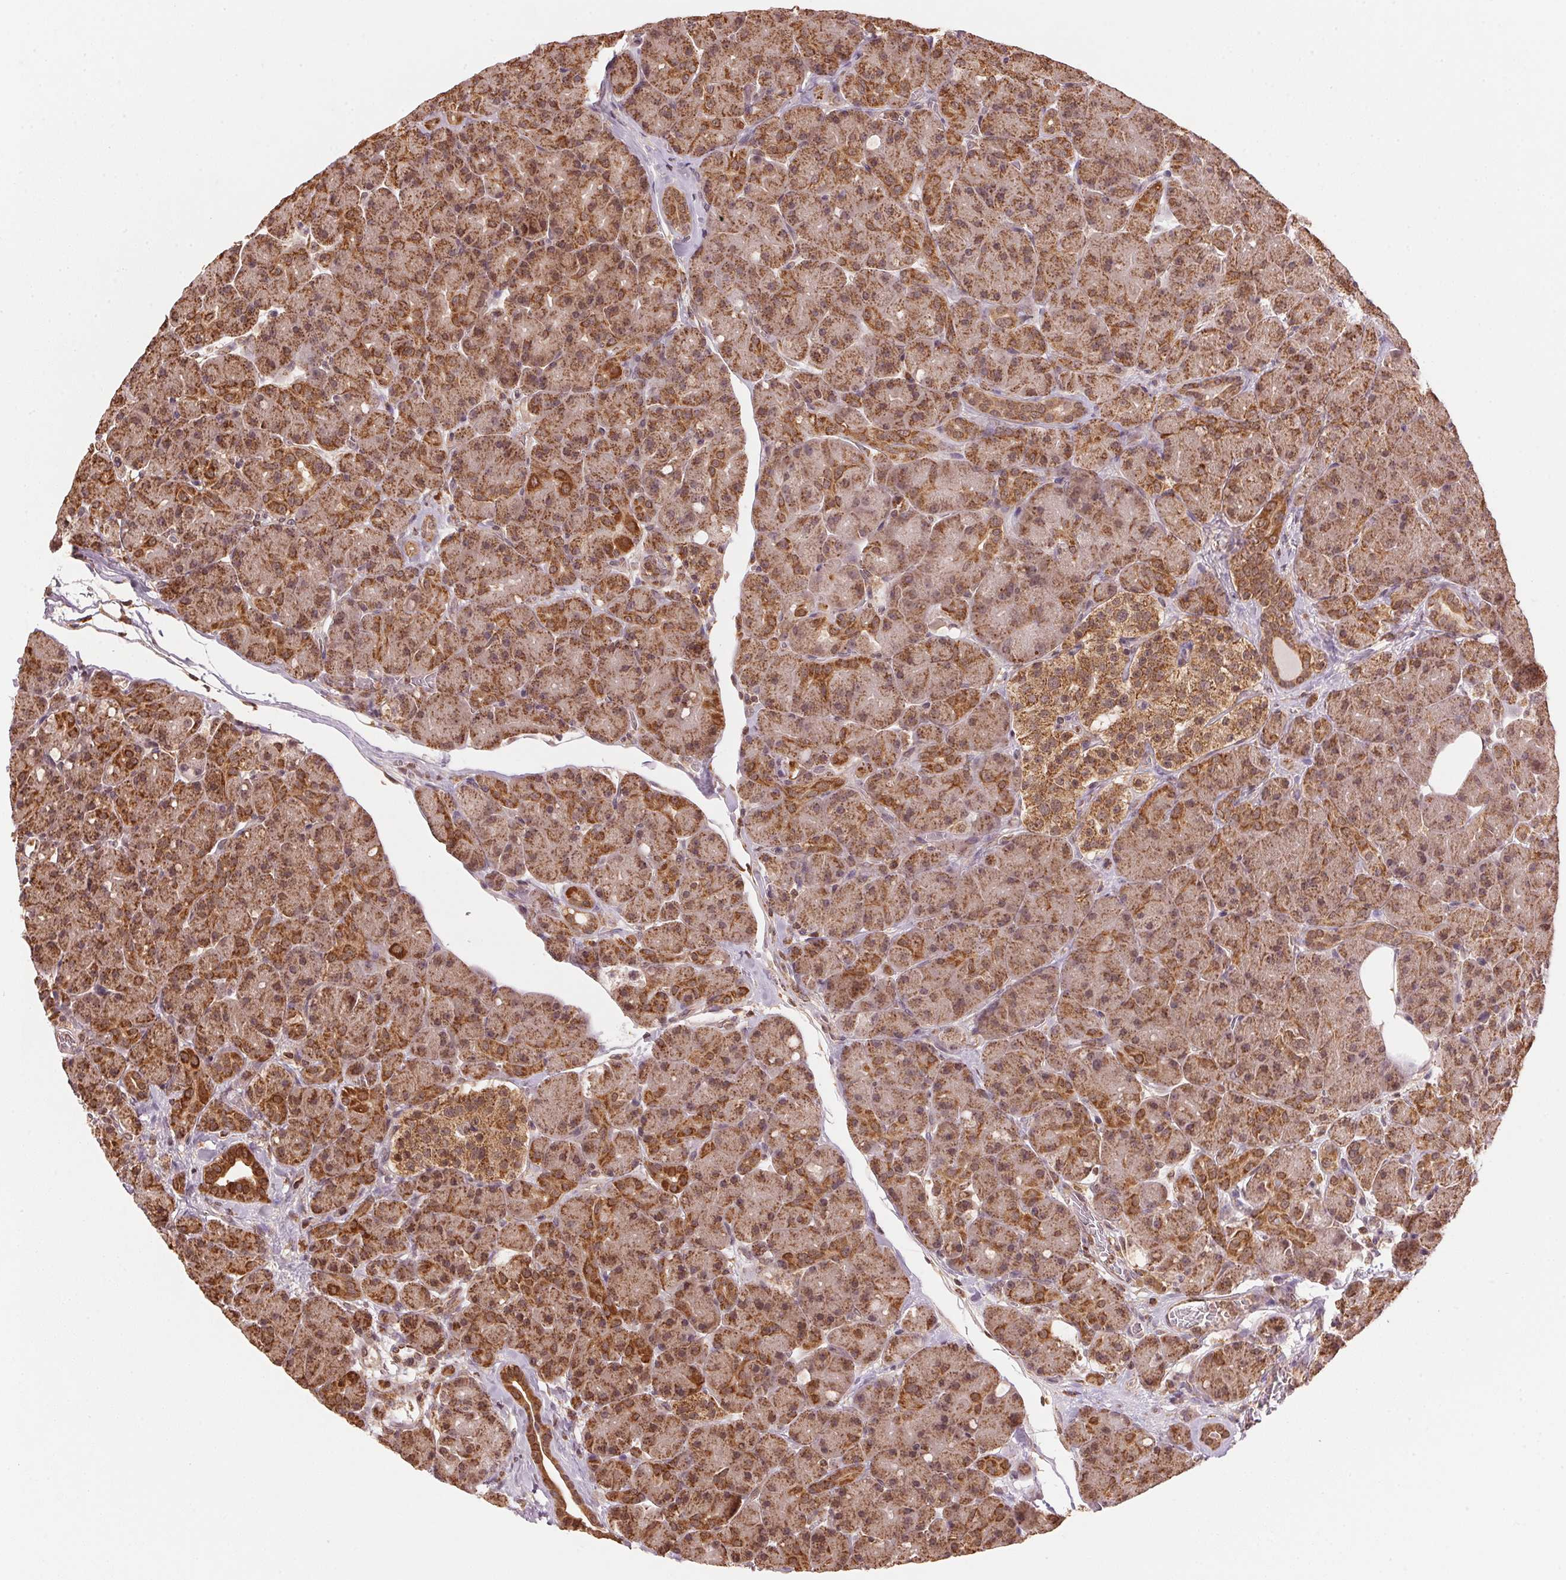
{"staining": {"intensity": "strong", "quantity": ">75%", "location": "cytoplasmic/membranous"}, "tissue": "pancreas", "cell_type": "Exocrine glandular cells", "image_type": "normal", "snomed": [{"axis": "morphology", "description": "Normal tissue, NOS"}, {"axis": "topography", "description": "Pancreas"}], "caption": "Exocrine glandular cells exhibit strong cytoplasmic/membranous expression in approximately >75% of cells in normal pancreas. (DAB (3,3'-diaminobenzidine) = brown stain, brightfield microscopy at high magnification).", "gene": "ARHGAP6", "patient": {"sex": "male", "age": 55}}